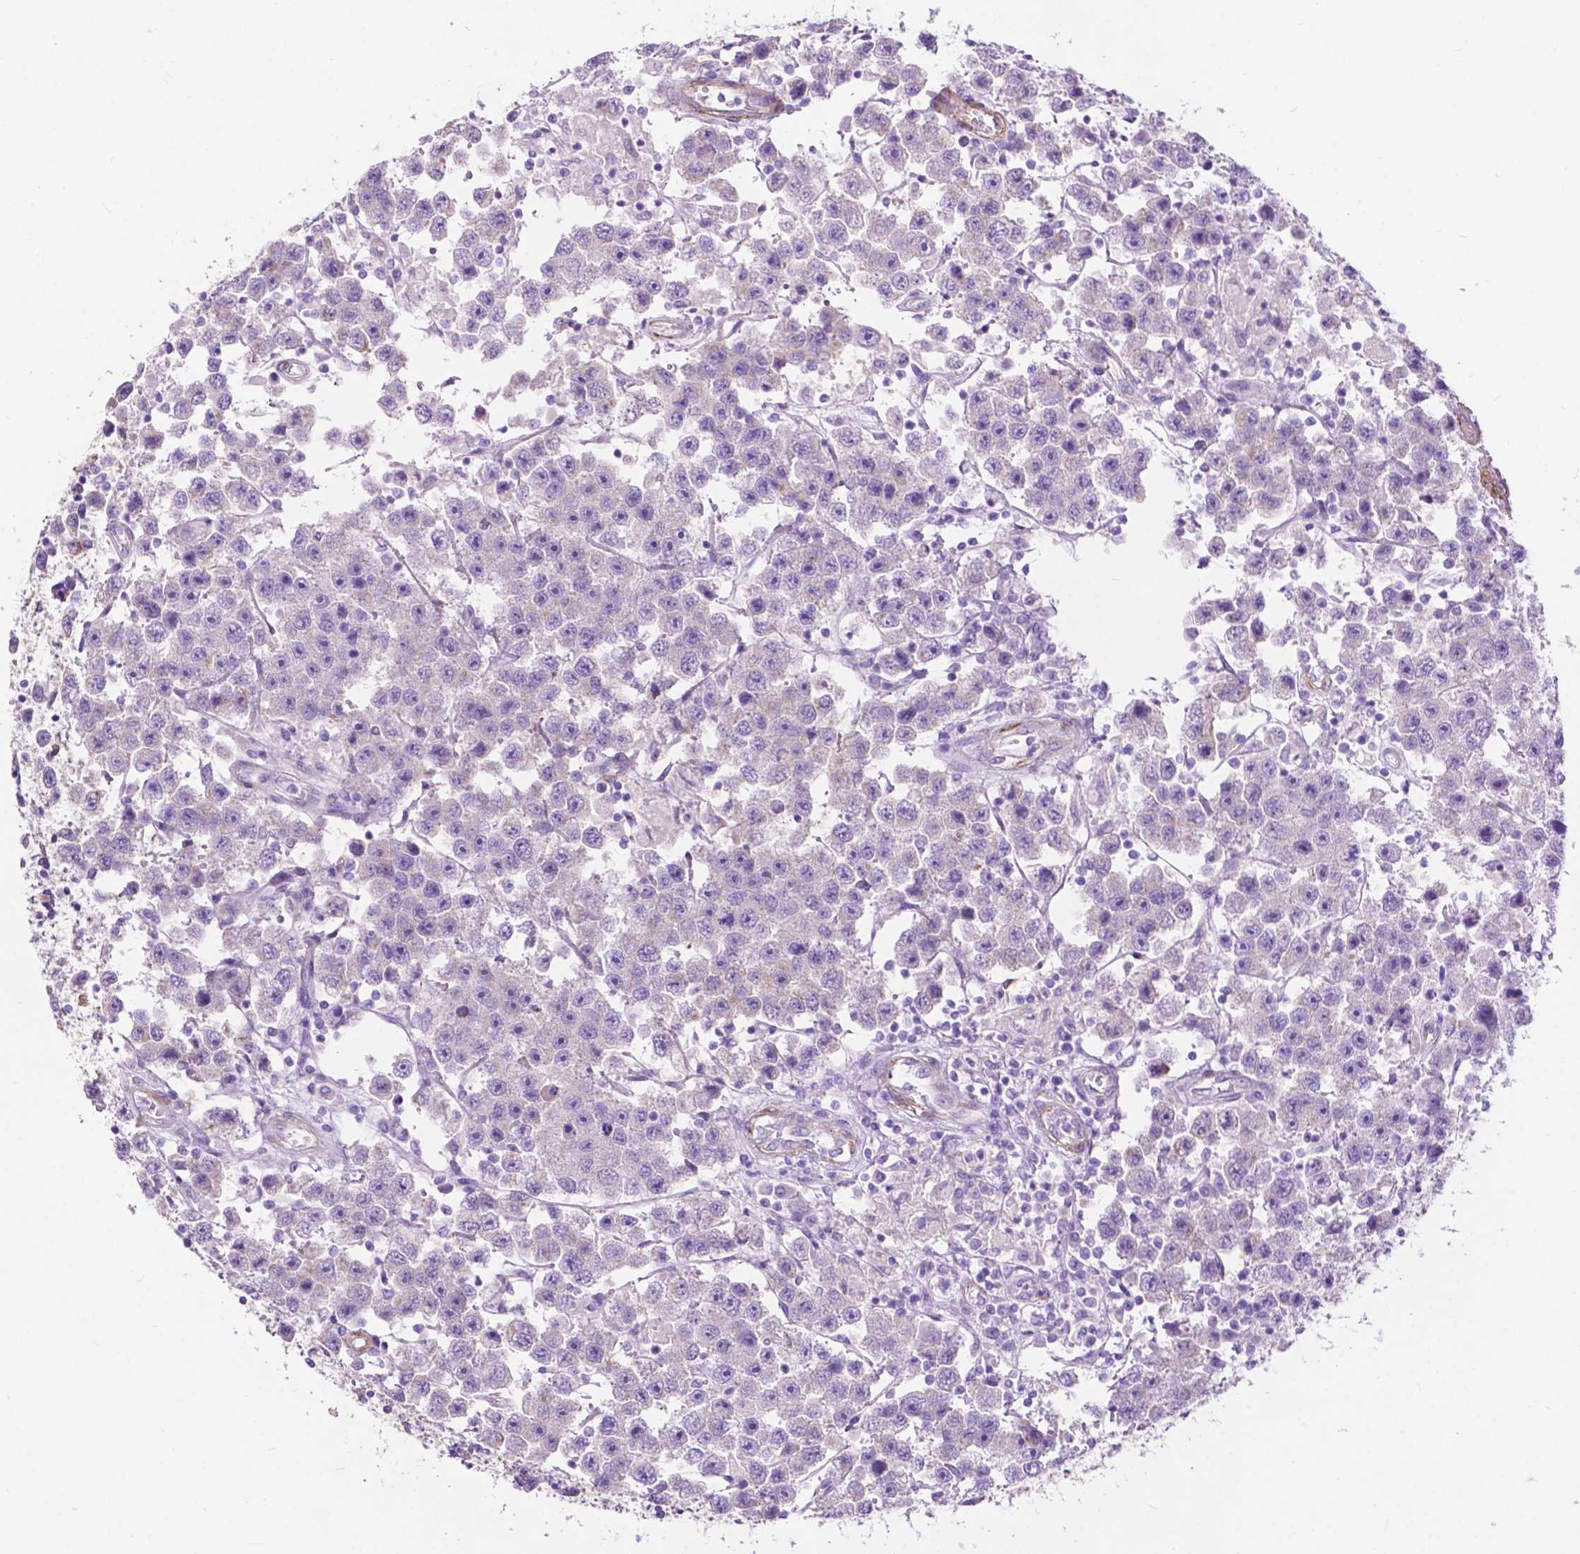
{"staining": {"intensity": "negative", "quantity": "none", "location": "none"}, "tissue": "testis cancer", "cell_type": "Tumor cells", "image_type": "cancer", "snomed": [{"axis": "morphology", "description": "Seminoma, NOS"}, {"axis": "topography", "description": "Testis"}], "caption": "Testis seminoma was stained to show a protein in brown. There is no significant staining in tumor cells. (Stains: DAB (3,3'-diaminobenzidine) immunohistochemistry (IHC) with hematoxylin counter stain, Microscopy: brightfield microscopy at high magnification).", "gene": "PCDHA12", "patient": {"sex": "male", "age": 45}}